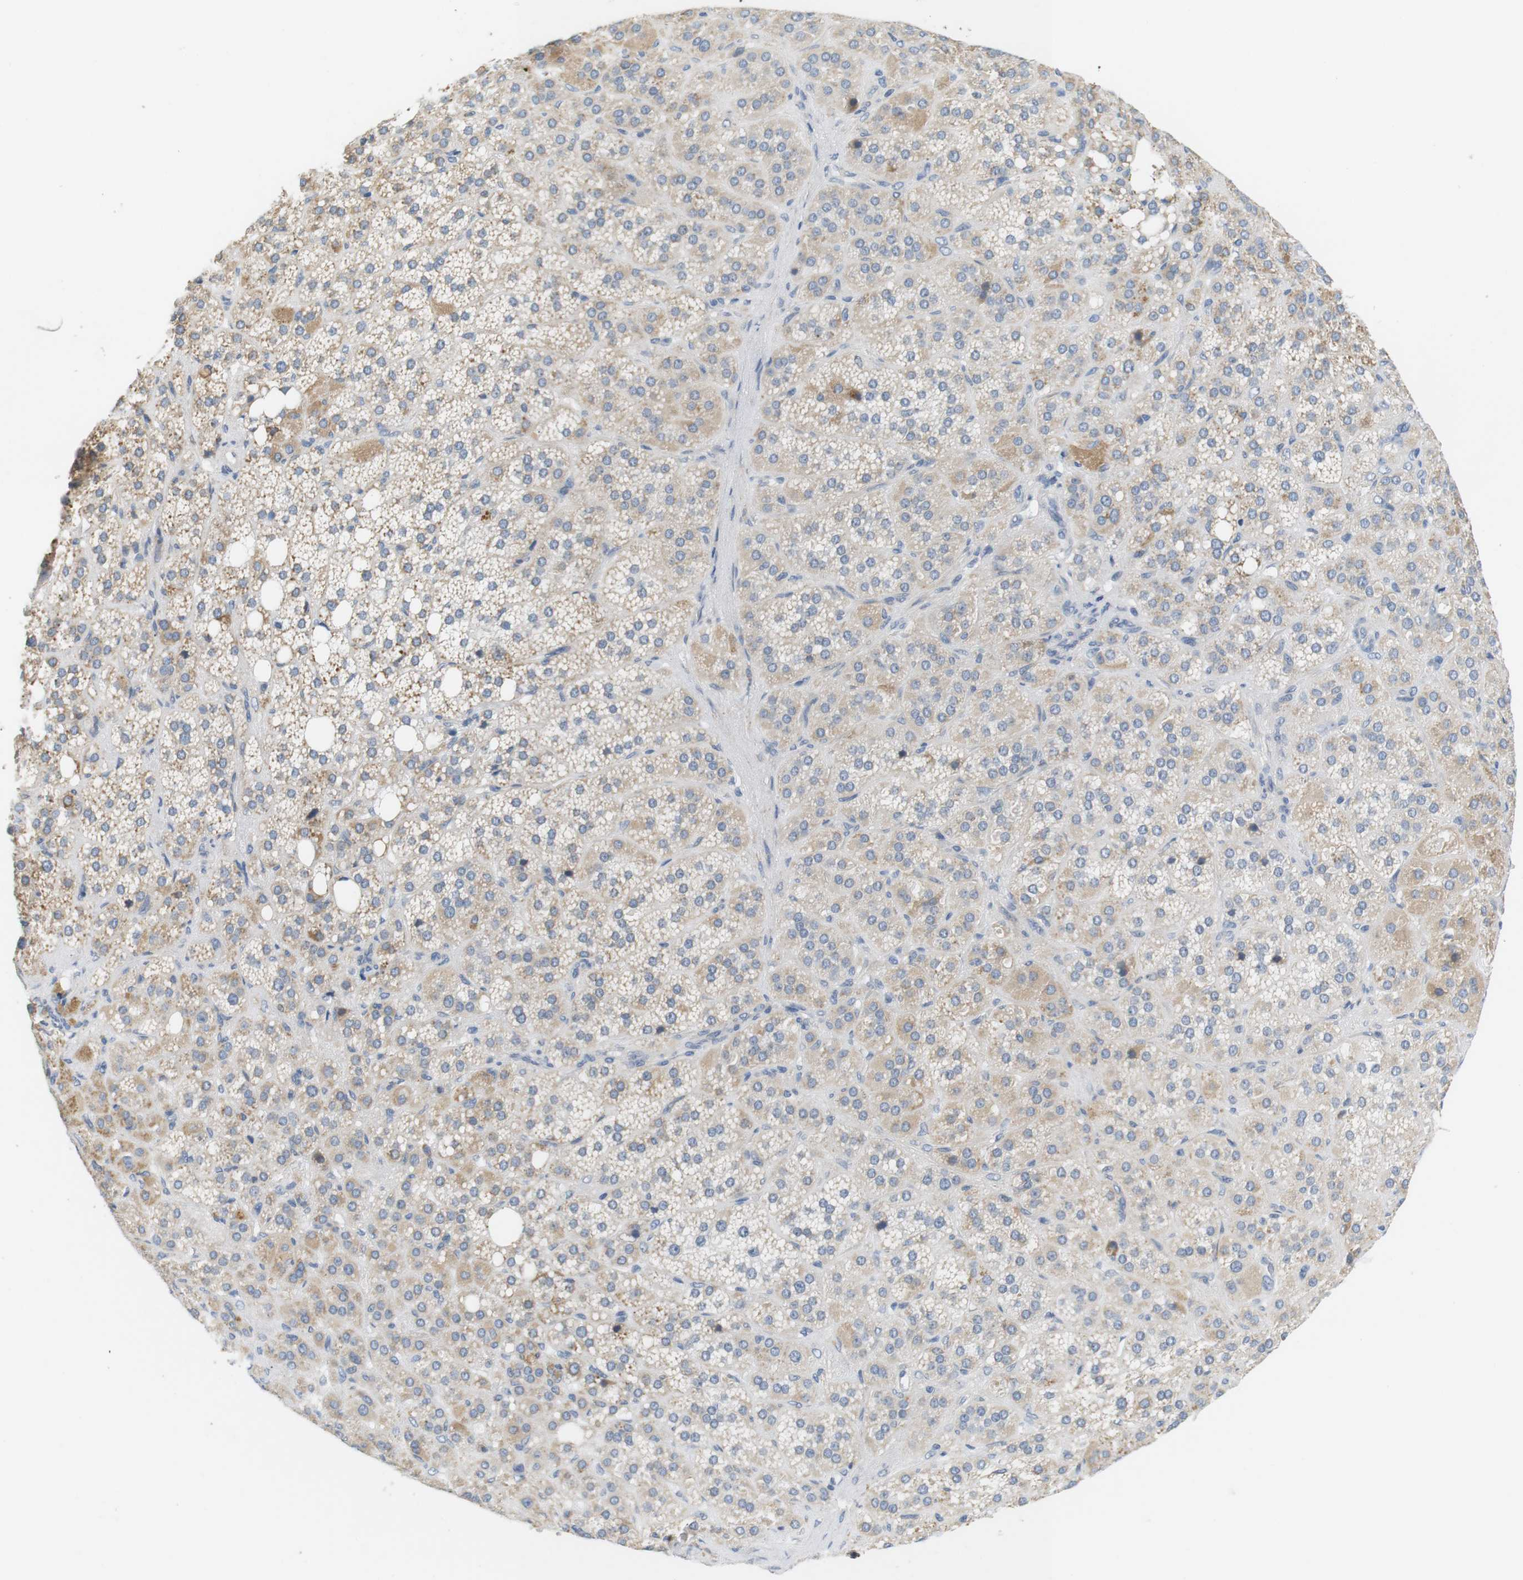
{"staining": {"intensity": "moderate", "quantity": "25%-75%", "location": "cytoplasmic/membranous"}, "tissue": "adrenal gland", "cell_type": "Glandular cells", "image_type": "normal", "snomed": [{"axis": "morphology", "description": "Normal tissue, NOS"}, {"axis": "topography", "description": "Adrenal gland"}], "caption": "Moderate cytoplasmic/membranous expression is present in about 25%-75% of glandular cells in benign adrenal gland.", "gene": "CD300E", "patient": {"sex": "female", "age": 59}}